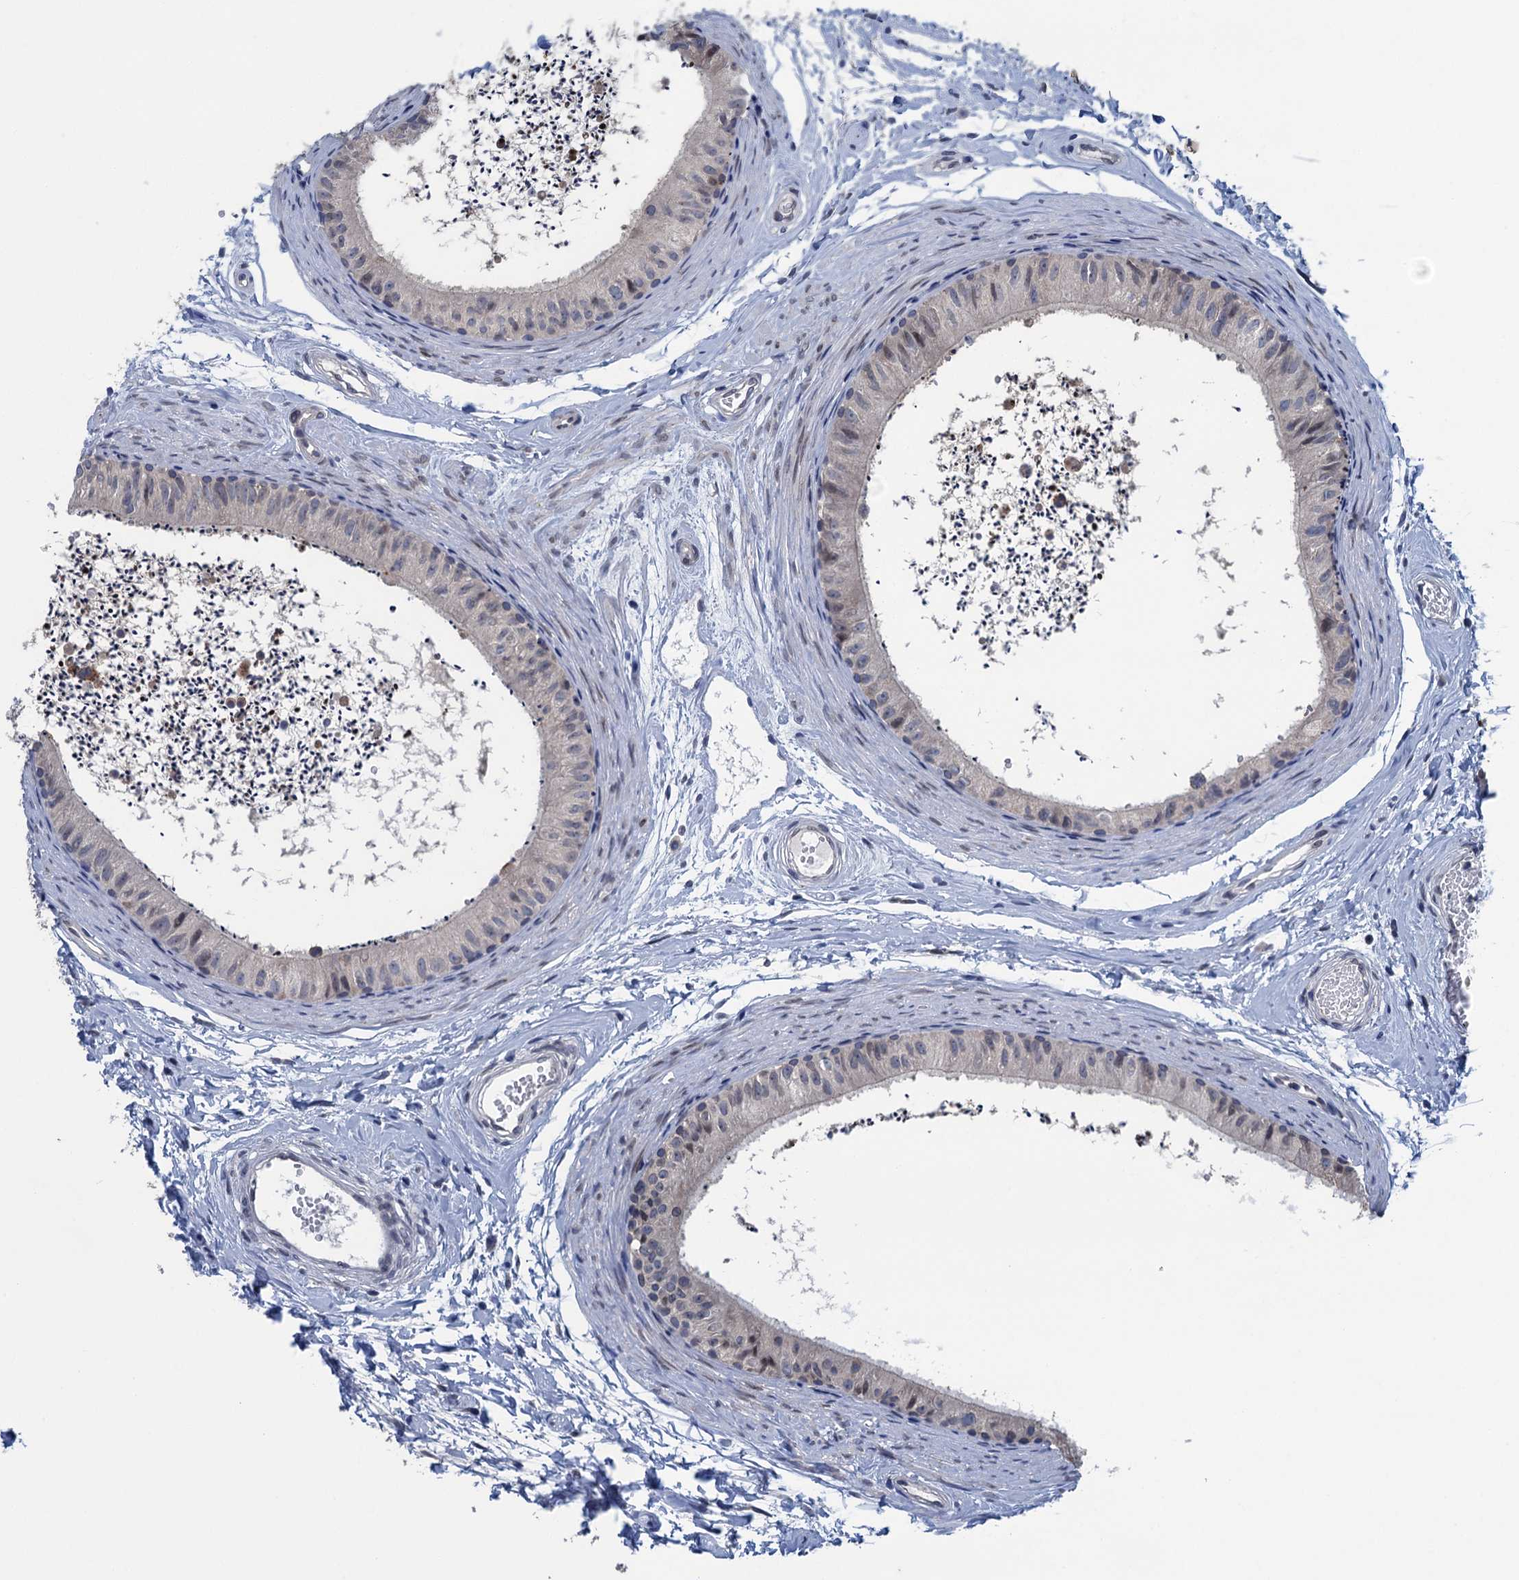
{"staining": {"intensity": "weak", "quantity": "<25%", "location": "cytoplasmic/membranous"}, "tissue": "epididymis", "cell_type": "Glandular cells", "image_type": "normal", "snomed": [{"axis": "morphology", "description": "Normal tissue, NOS"}, {"axis": "topography", "description": "Epididymis"}], "caption": "This is a histopathology image of IHC staining of benign epididymis, which shows no expression in glandular cells.", "gene": "CTU2", "patient": {"sex": "male", "age": 56}}